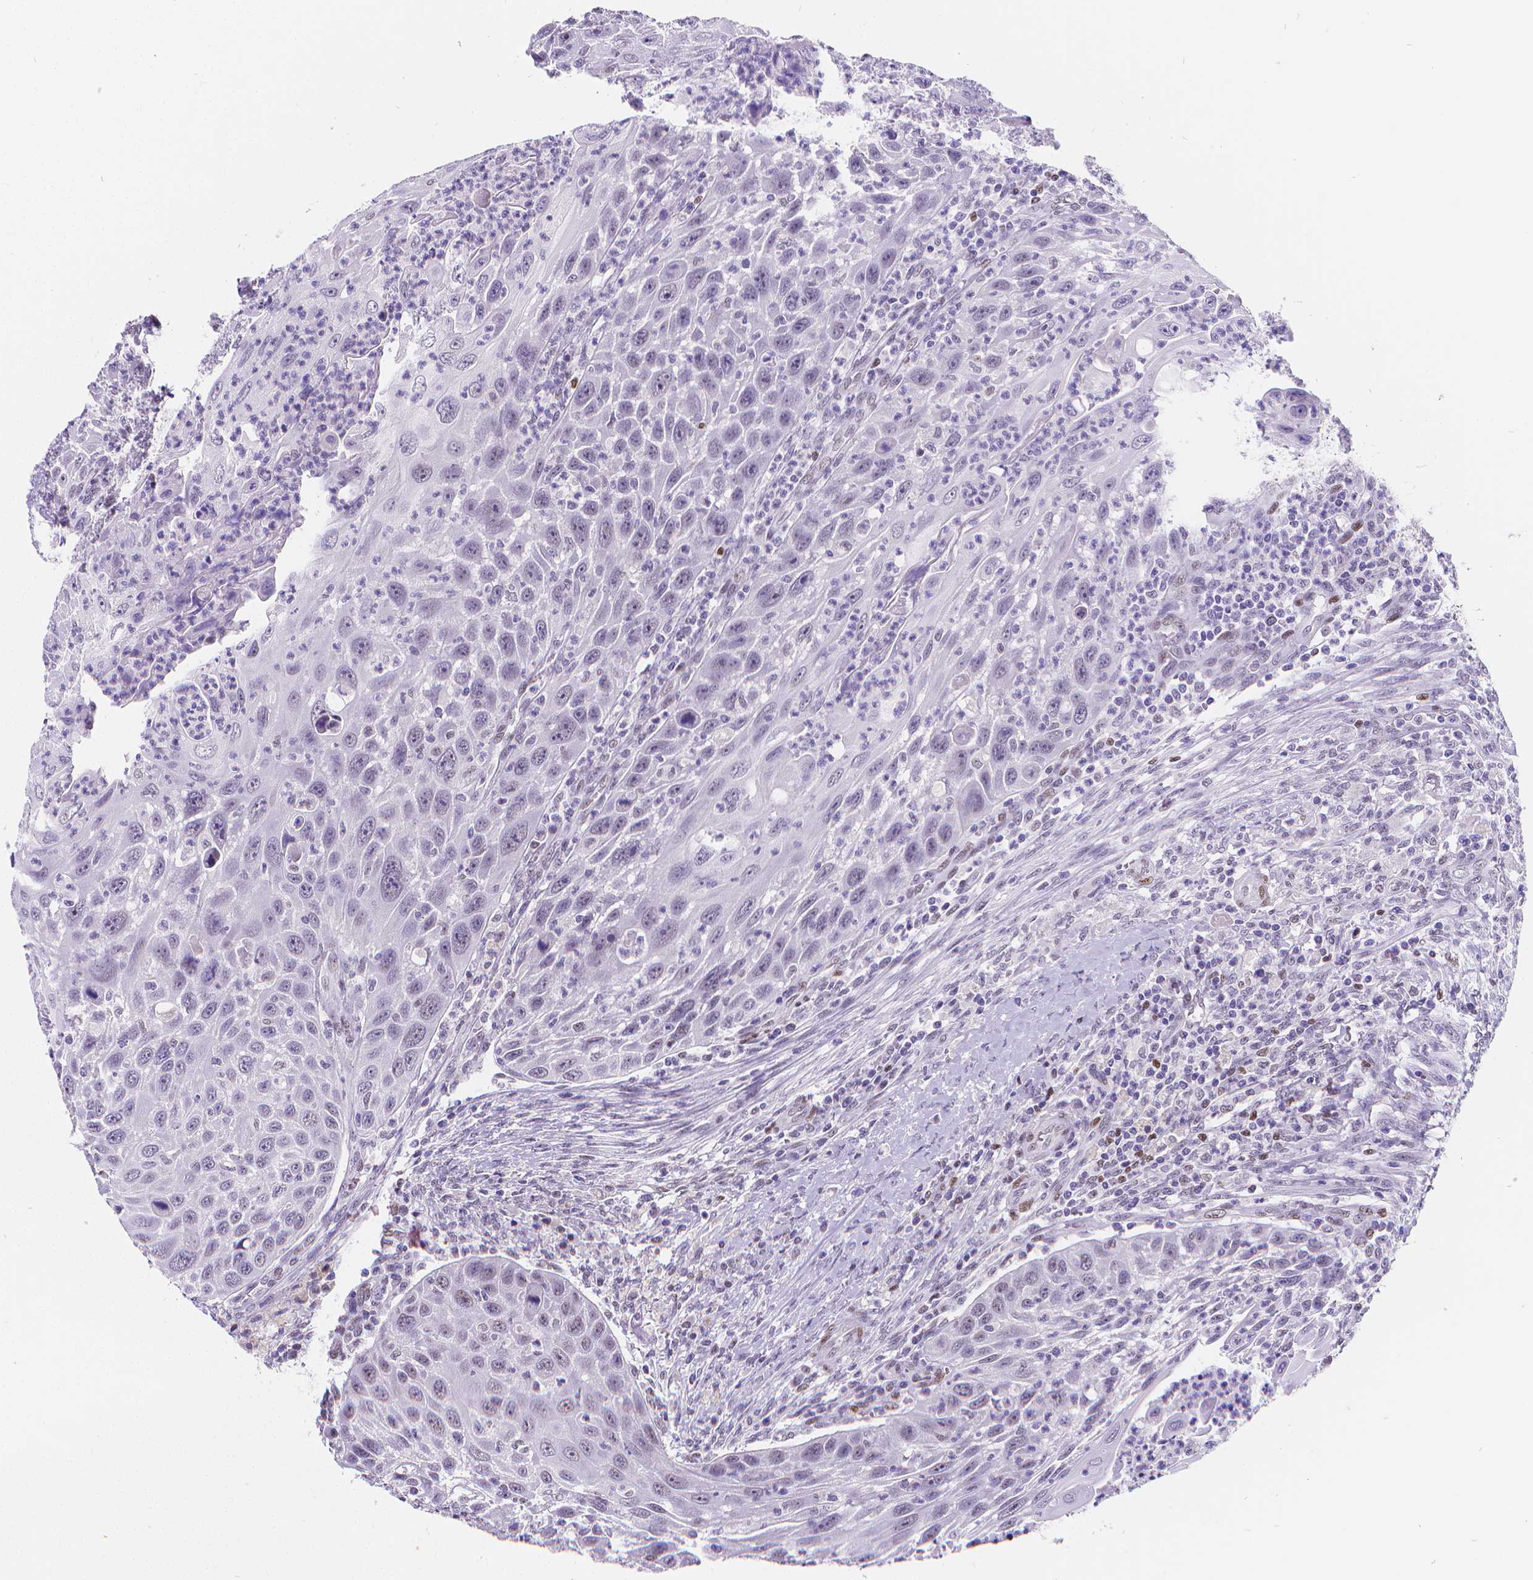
{"staining": {"intensity": "negative", "quantity": "none", "location": "none"}, "tissue": "head and neck cancer", "cell_type": "Tumor cells", "image_type": "cancer", "snomed": [{"axis": "morphology", "description": "Squamous cell carcinoma, NOS"}, {"axis": "topography", "description": "Head-Neck"}], "caption": "Histopathology image shows no significant protein staining in tumor cells of head and neck cancer (squamous cell carcinoma).", "gene": "MEF2C", "patient": {"sex": "male", "age": 69}}